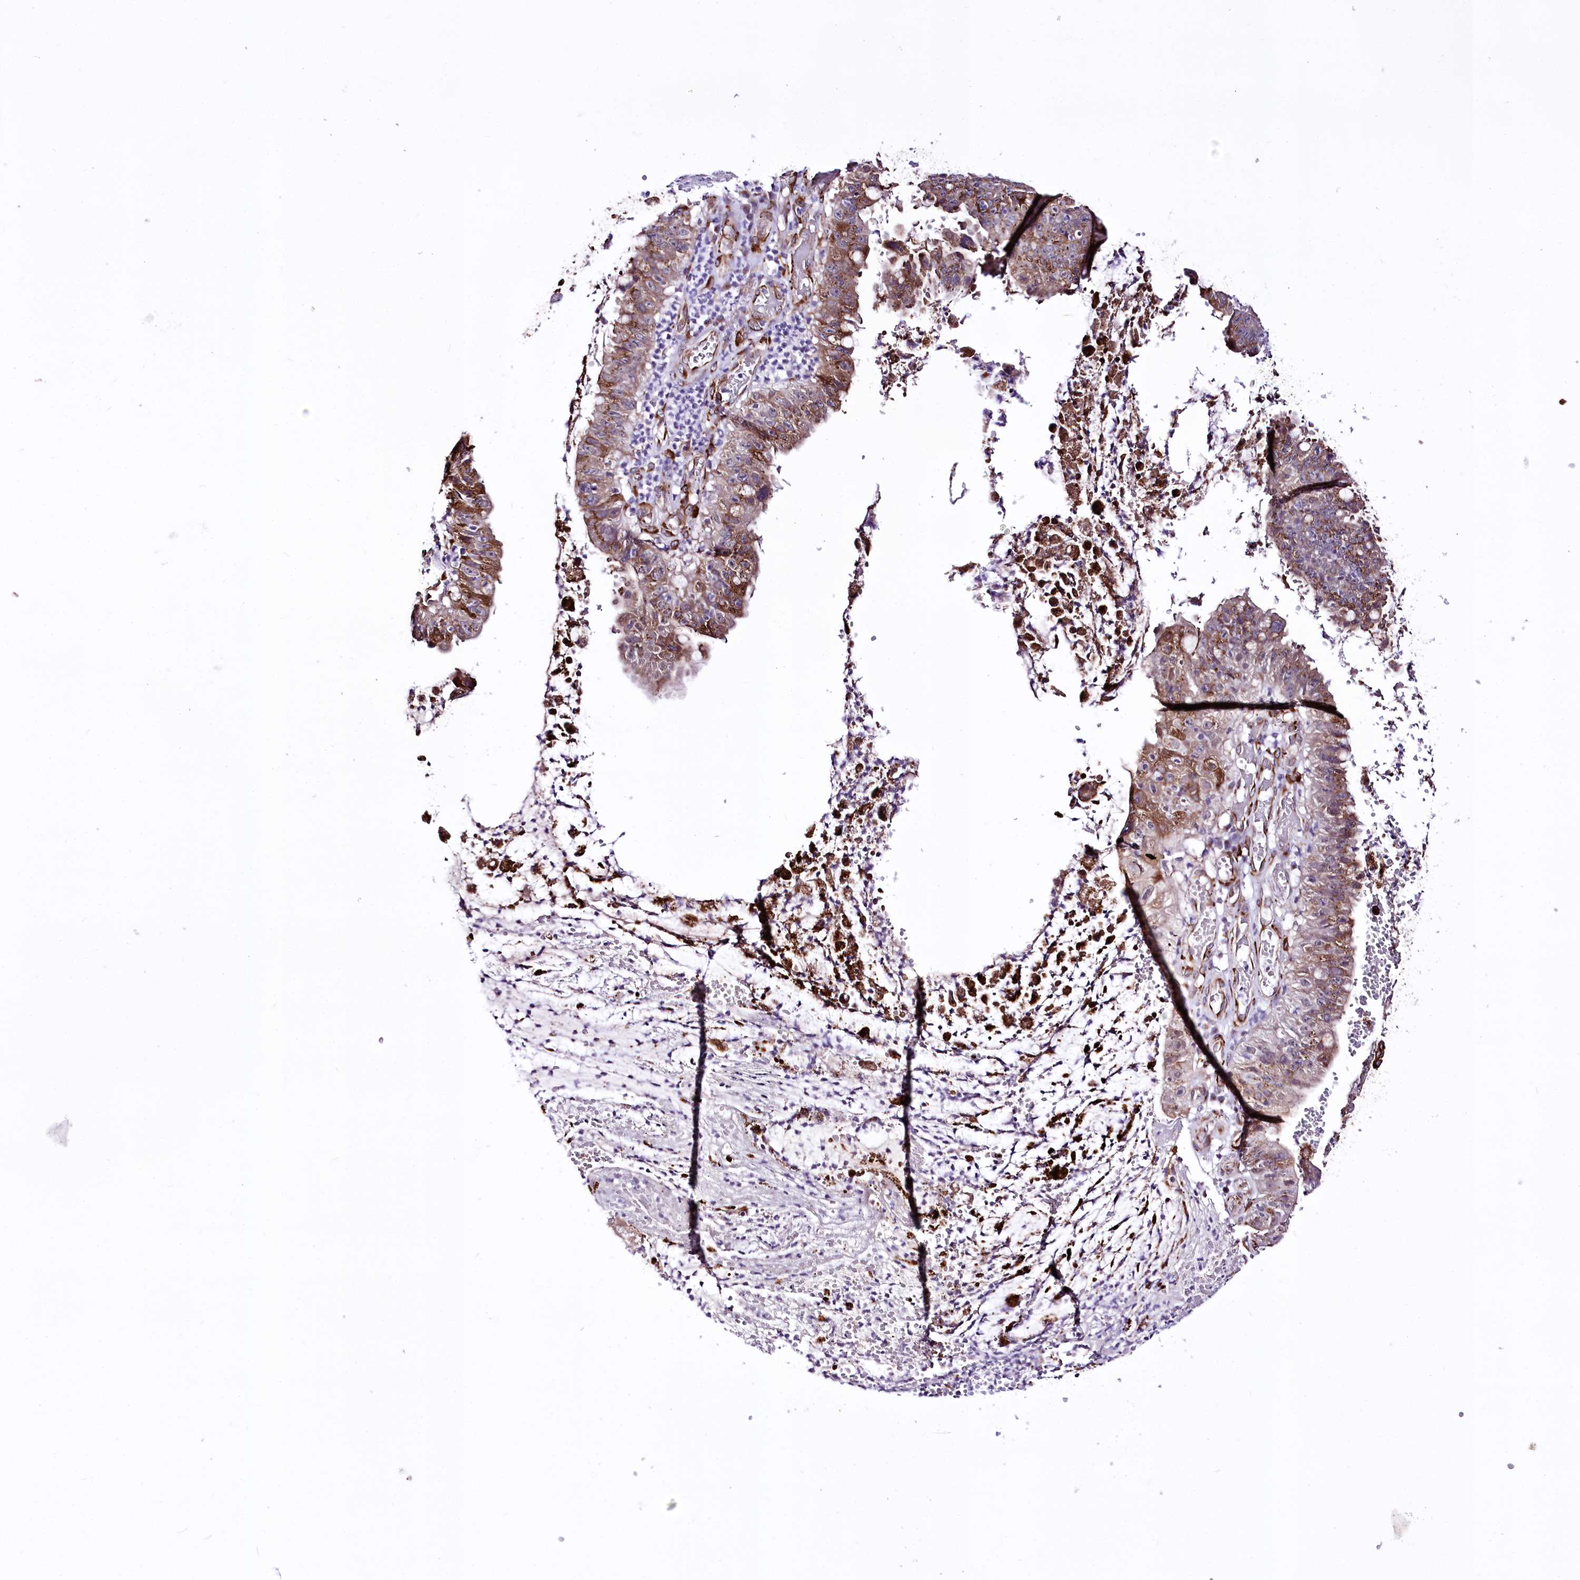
{"staining": {"intensity": "moderate", "quantity": ">75%", "location": "cytoplasmic/membranous"}, "tissue": "stomach cancer", "cell_type": "Tumor cells", "image_type": "cancer", "snomed": [{"axis": "morphology", "description": "Adenocarcinoma, NOS"}, {"axis": "topography", "description": "Stomach"}], "caption": "Immunohistochemical staining of stomach cancer (adenocarcinoma) demonstrates moderate cytoplasmic/membranous protein positivity in about >75% of tumor cells. Immunohistochemistry stains the protein in brown and the nuclei are stained blue.", "gene": "WWC1", "patient": {"sex": "male", "age": 59}}